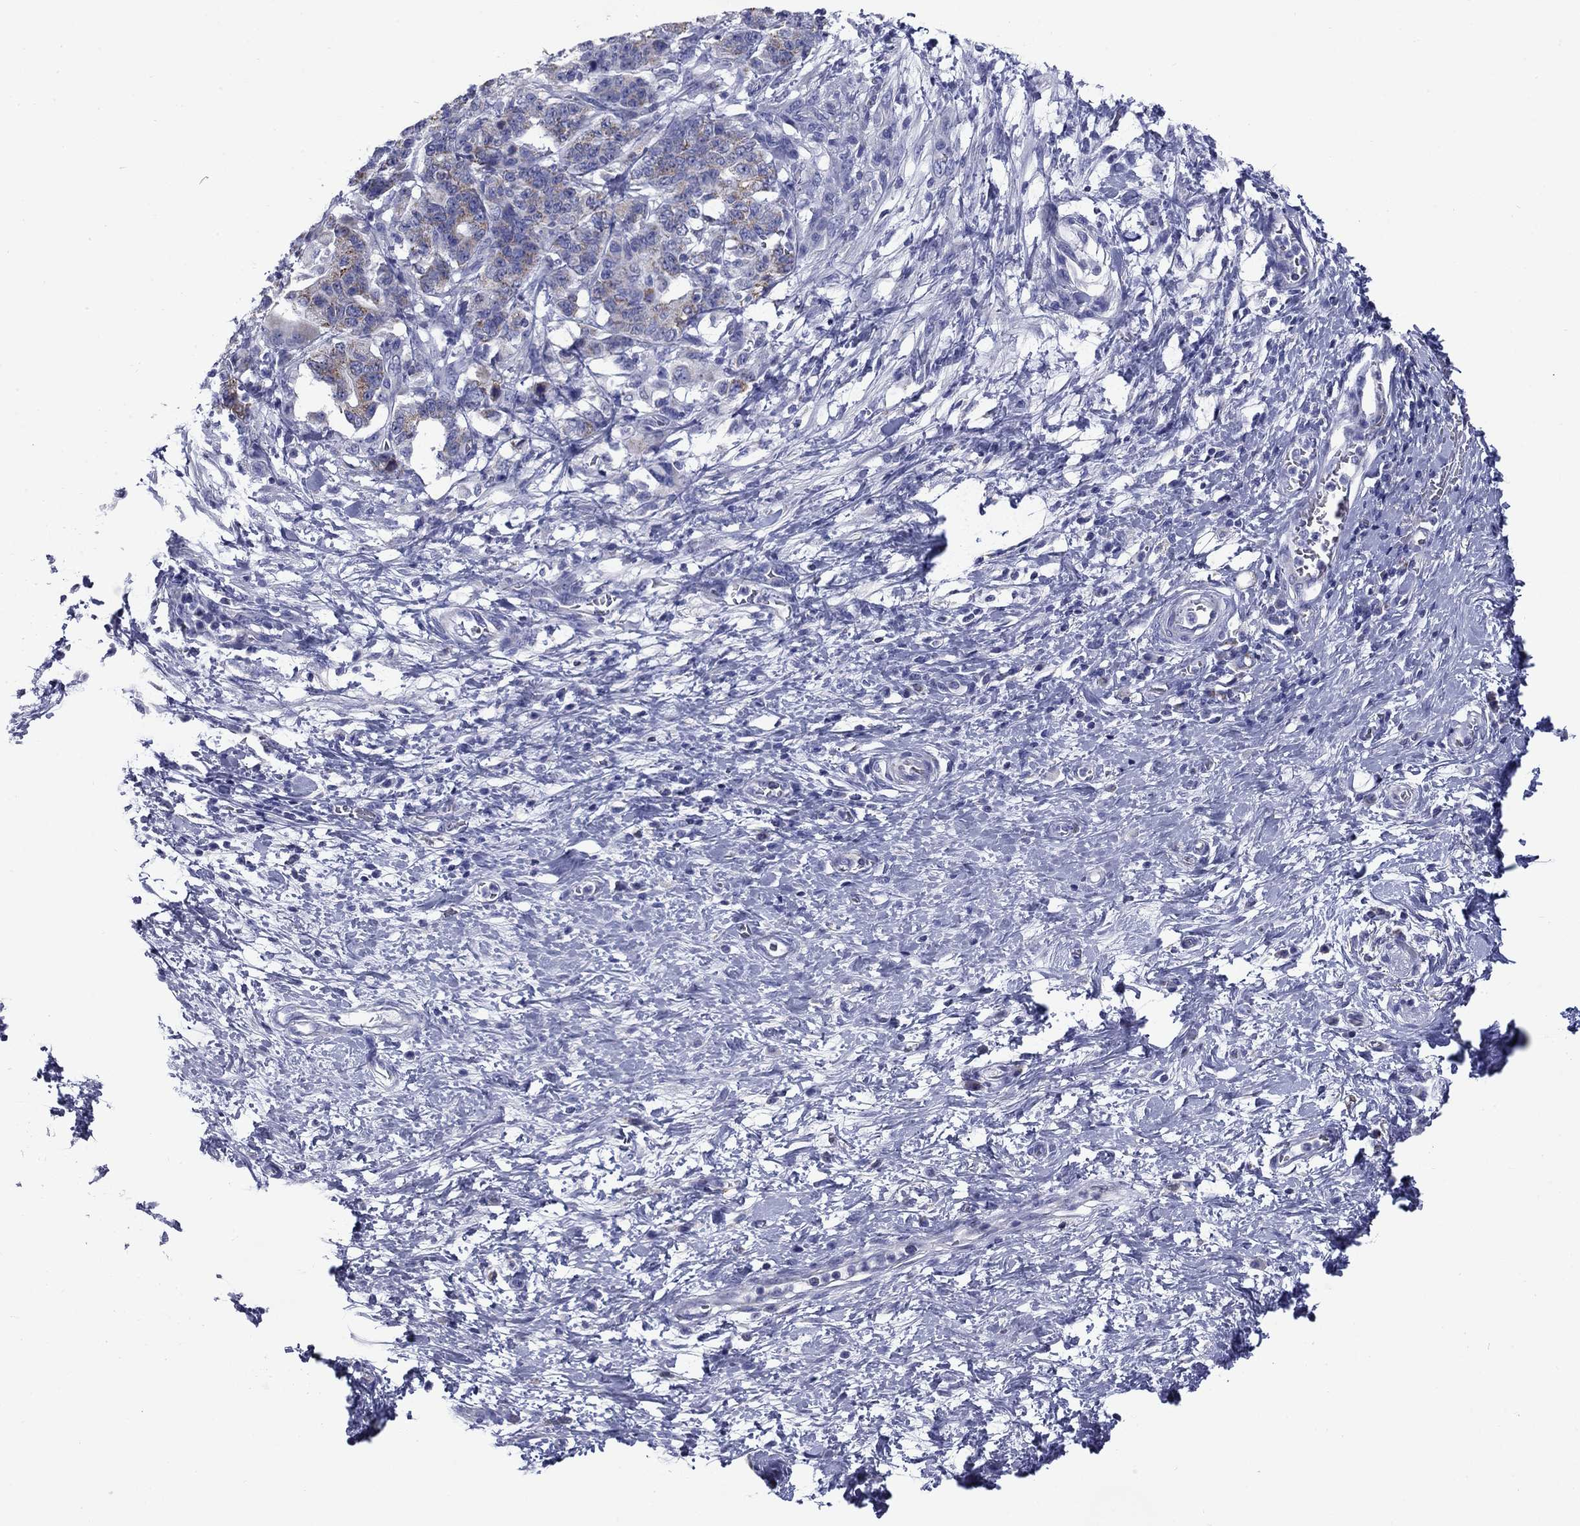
{"staining": {"intensity": "weak", "quantity": "25%-75%", "location": "cytoplasmic/membranous"}, "tissue": "stomach cancer", "cell_type": "Tumor cells", "image_type": "cancer", "snomed": [{"axis": "morphology", "description": "Normal tissue, NOS"}, {"axis": "morphology", "description": "Adenocarcinoma, NOS"}, {"axis": "topography", "description": "Stomach"}], "caption": "Protein staining reveals weak cytoplasmic/membranous positivity in about 25%-75% of tumor cells in adenocarcinoma (stomach).", "gene": "ACADSB", "patient": {"sex": "female", "age": 64}}